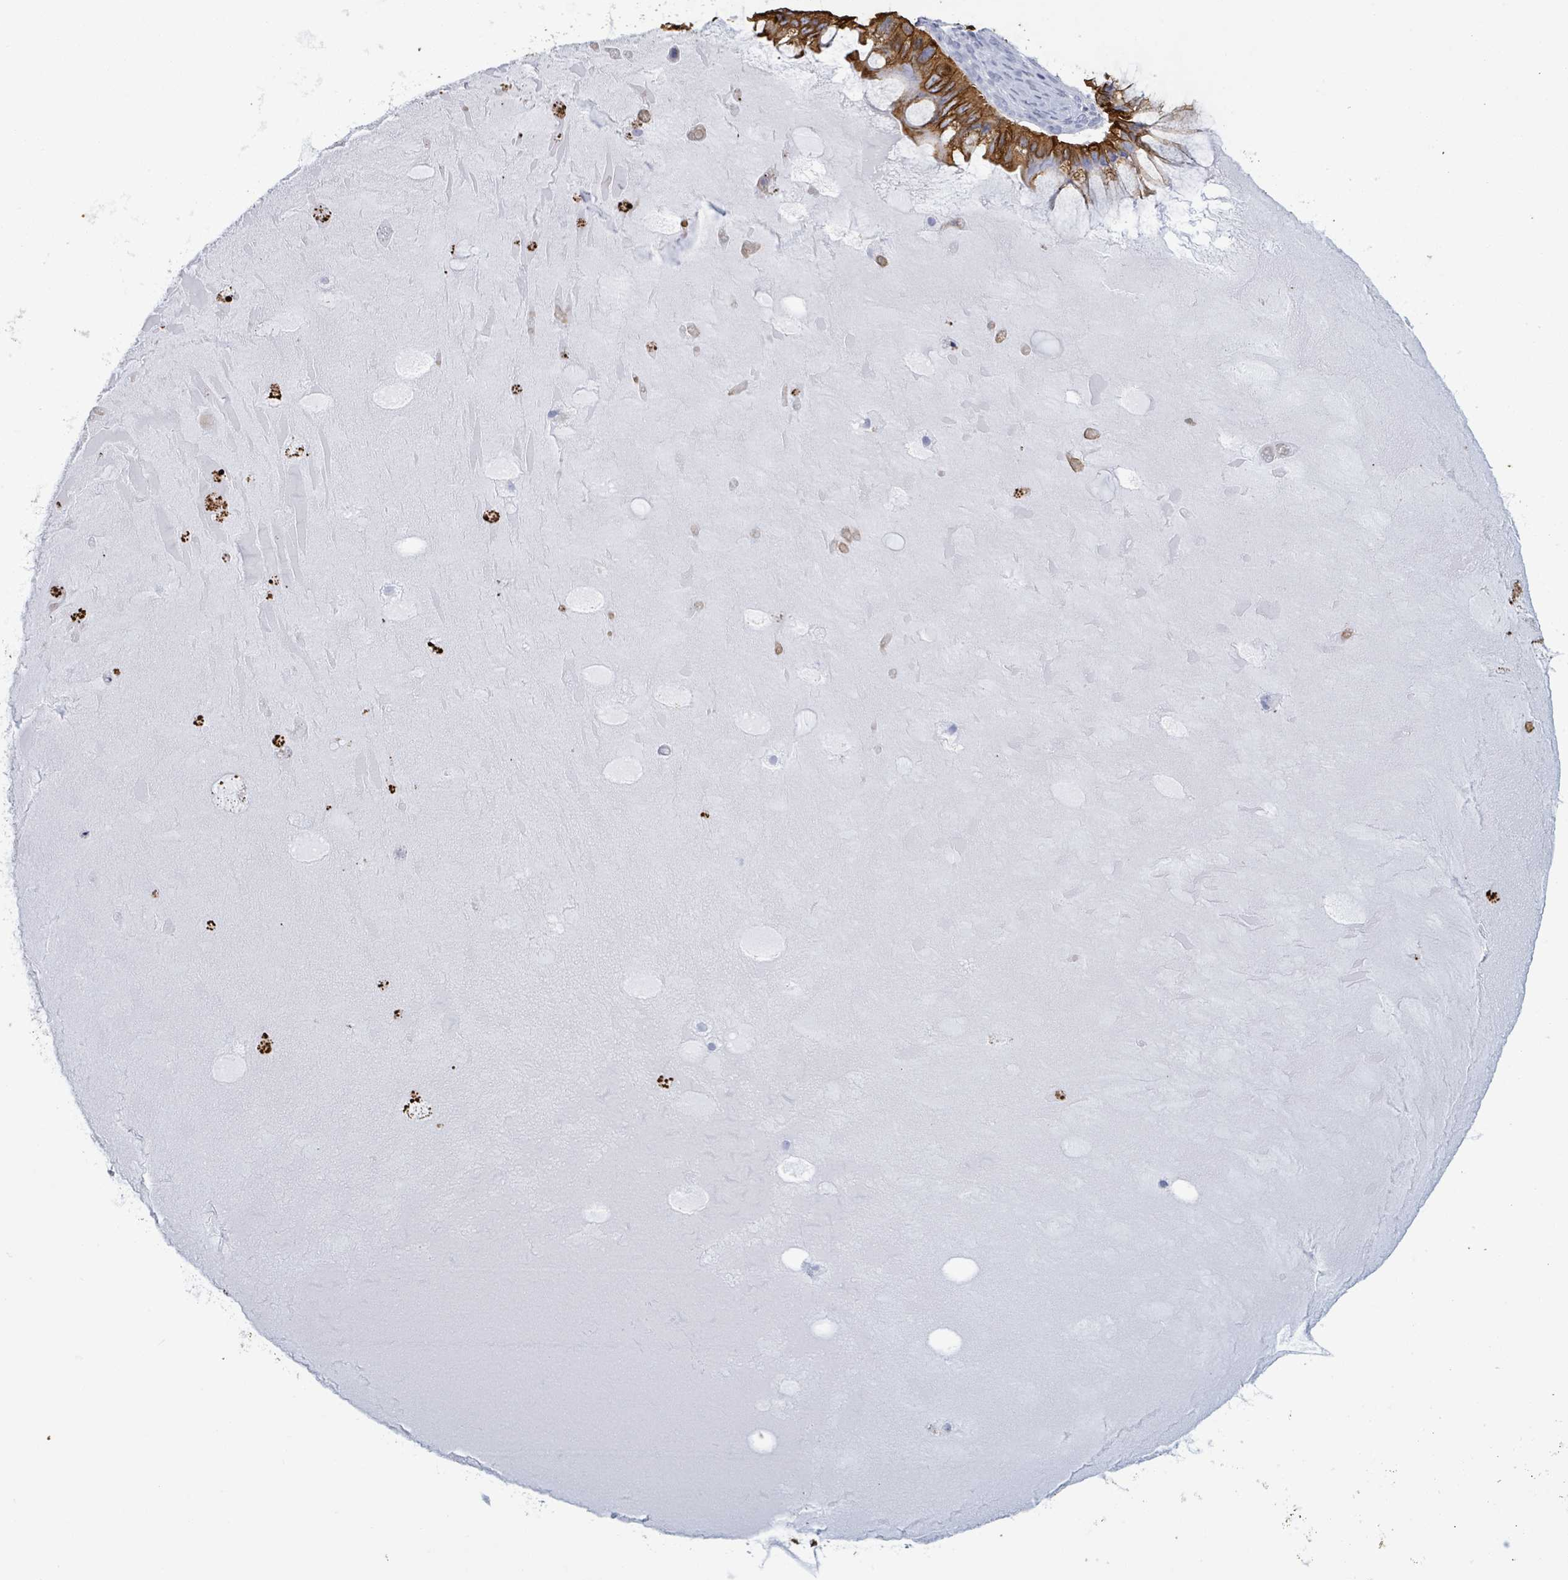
{"staining": {"intensity": "strong", "quantity": ">75%", "location": "cytoplasmic/membranous"}, "tissue": "ovarian cancer", "cell_type": "Tumor cells", "image_type": "cancer", "snomed": [{"axis": "morphology", "description": "Cystadenocarcinoma, mucinous, NOS"}, {"axis": "topography", "description": "Ovary"}], "caption": "A brown stain highlights strong cytoplasmic/membranous positivity of a protein in human ovarian mucinous cystadenocarcinoma tumor cells. Nuclei are stained in blue.", "gene": "KRT8", "patient": {"sex": "female", "age": 61}}